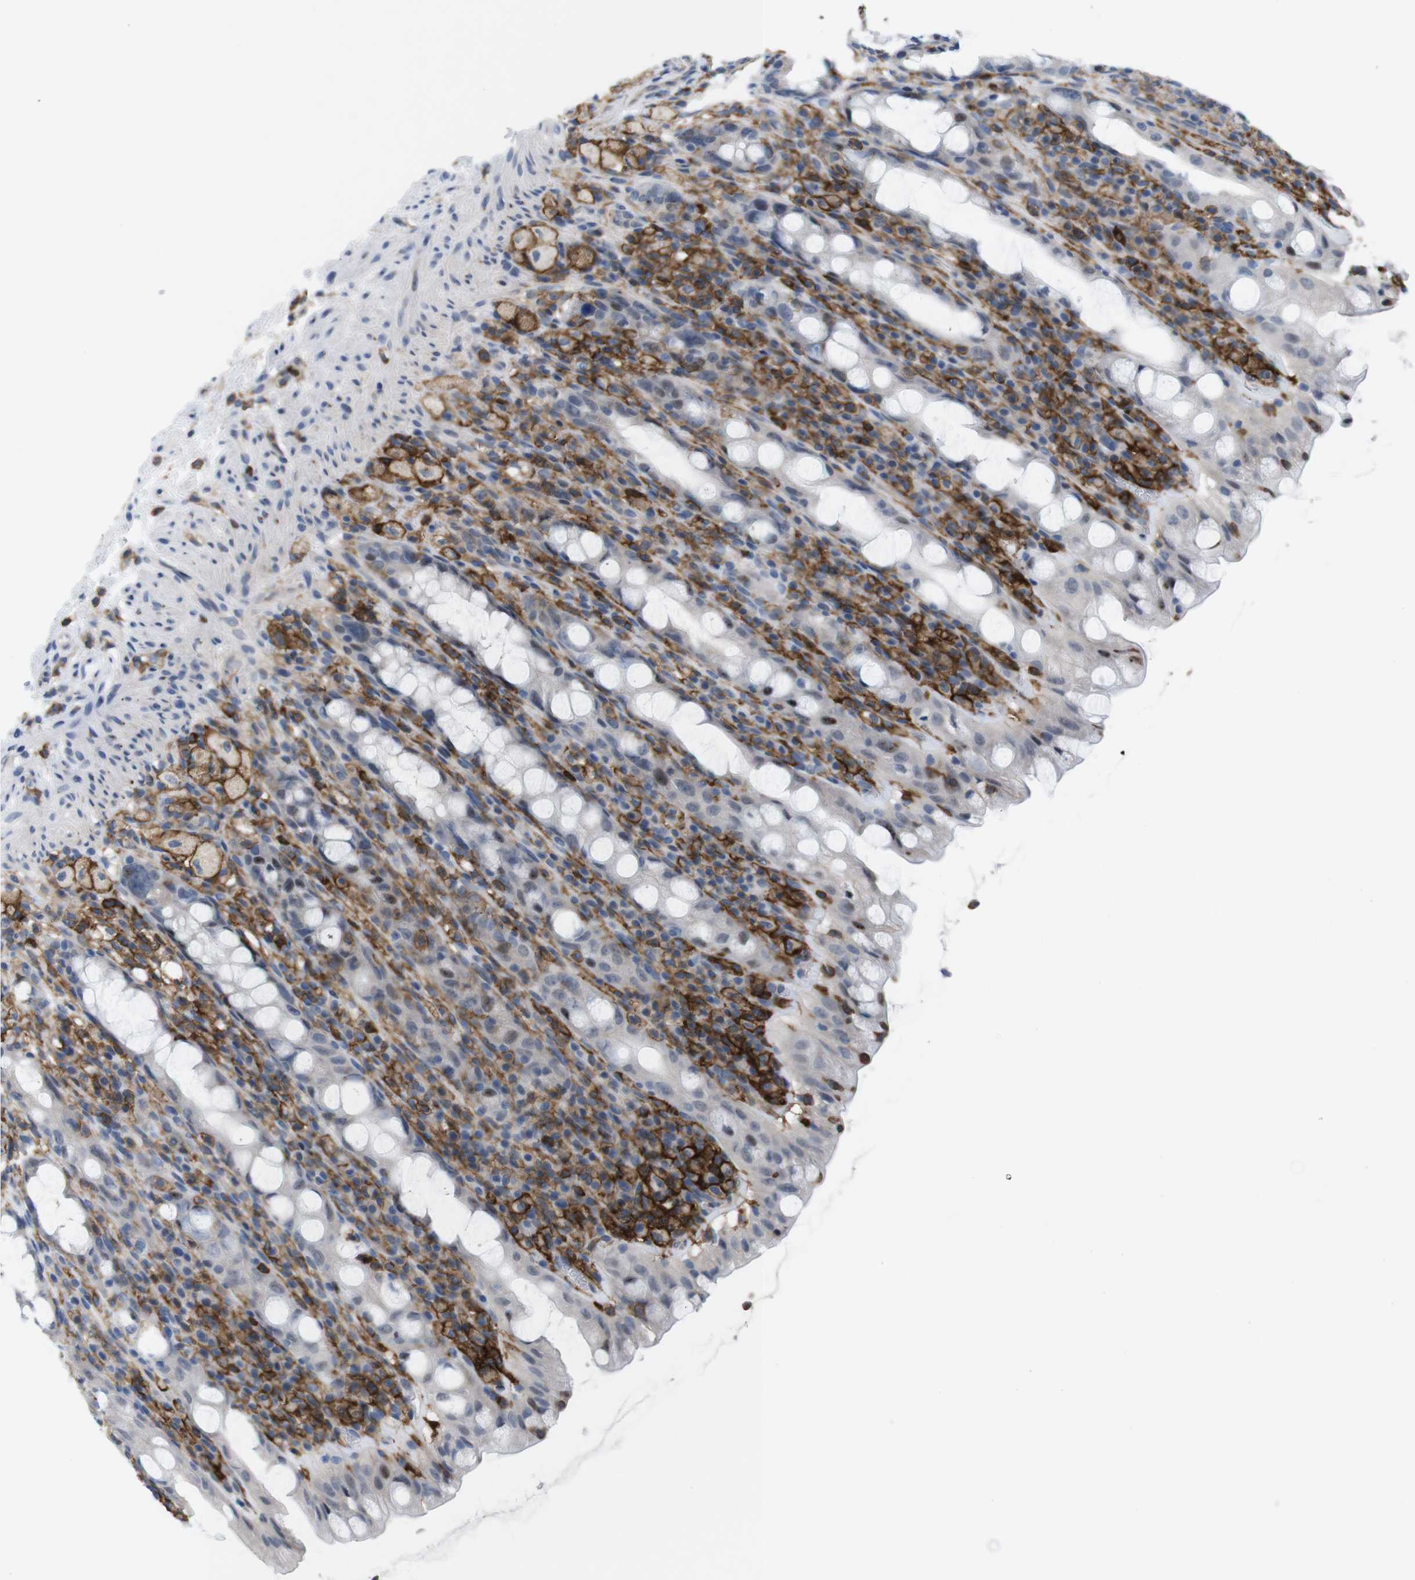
{"staining": {"intensity": "negative", "quantity": "none", "location": "none"}, "tissue": "rectum", "cell_type": "Glandular cells", "image_type": "normal", "snomed": [{"axis": "morphology", "description": "Normal tissue, NOS"}, {"axis": "topography", "description": "Rectum"}], "caption": "The immunohistochemistry photomicrograph has no significant expression in glandular cells of rectum. (Stains: DAB (3,3'-diaminobenzidine) IHC with hematoxylin counter stain, Microscopy: brightfield microscopy at high magnification).", "gene": "CD300C", "patient": {"sex": "male", "age": 44}}